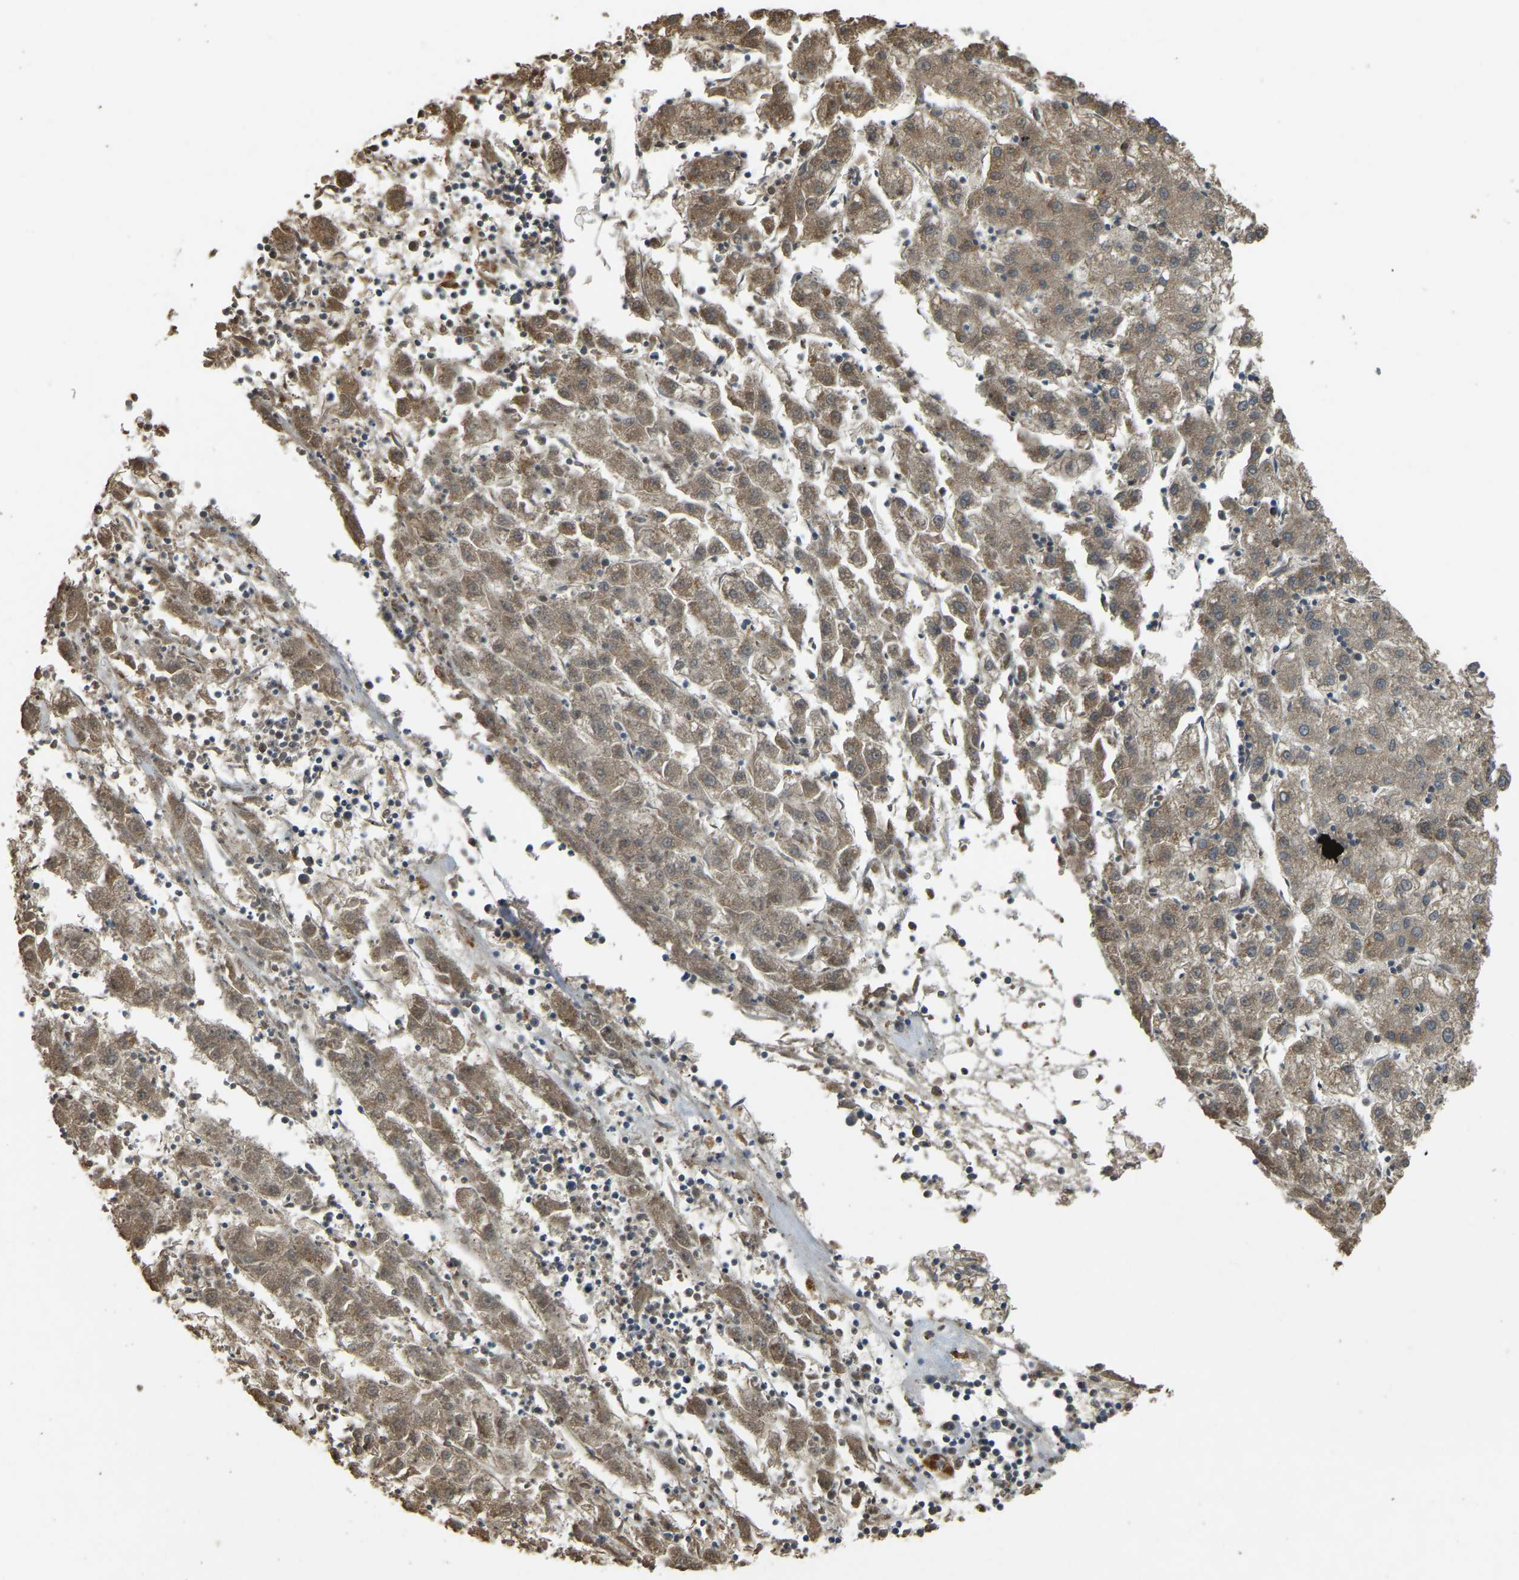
{"staining": {"intensity": "moderate", "quantity": ">75%", "location": "cytoplasmic/membranous"}, "tissue": "liver cancer", "cell_type": "Tumor cells", "image_type": "cancer", "snomed": [{"axis": "morphology", "description": "Carcinoma, Hepatocellular, NOS"}, {"axis": "topography", "description": "Liver"}], "caption": "Approximately >75% of tumor cells in human liver cancer (hepatocellular carcinoma) display moderate cytoplasmic/membranous protein positivity as visualized by brown immunohistochemical staining.", "gene": "GNG2", "patient": {"sex": "male", "age": 72}}